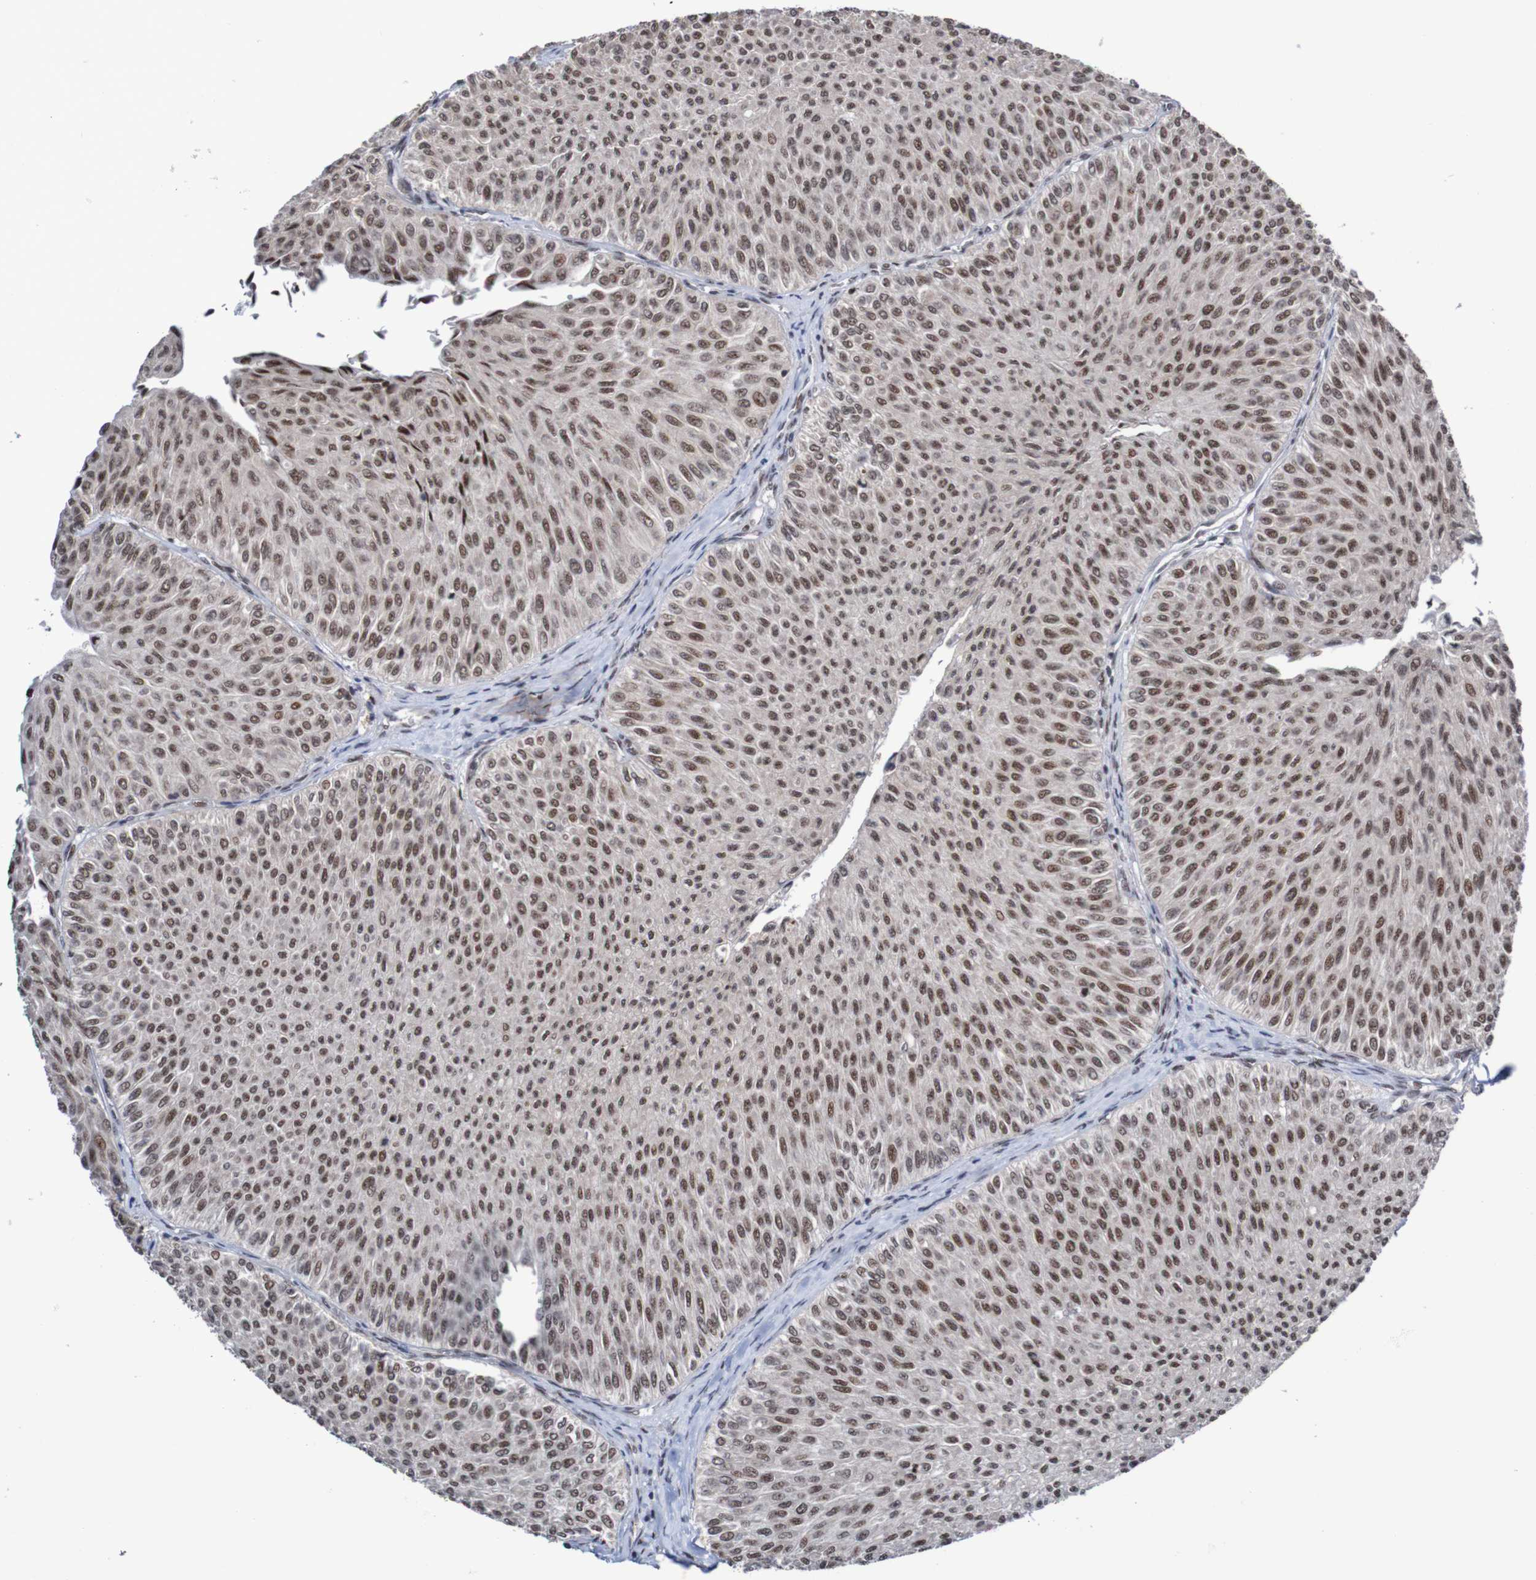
{"staining": {"intensity": "moderate", "quantity": ">75%", "location": "nuclear"}, "tissue": "urothelial cancer", "cell_type": "Tumor cells", "image_type": "cancer", "snomed": [{"axis": "morphology", "description": "Urothelial carcinoma, Low grade"}, {"axis": "topography", "description": "Urinary bladder"}], "caption": "Tumor cells exhibit medium levels of moderate nuclear staining in about >75% of cells in urothelial cancer. The protein of interest is shown in brown color, while the nuclei are stained blue.", "gene": "CDC5L", "patient": {"sex": "male", "age": 78}}